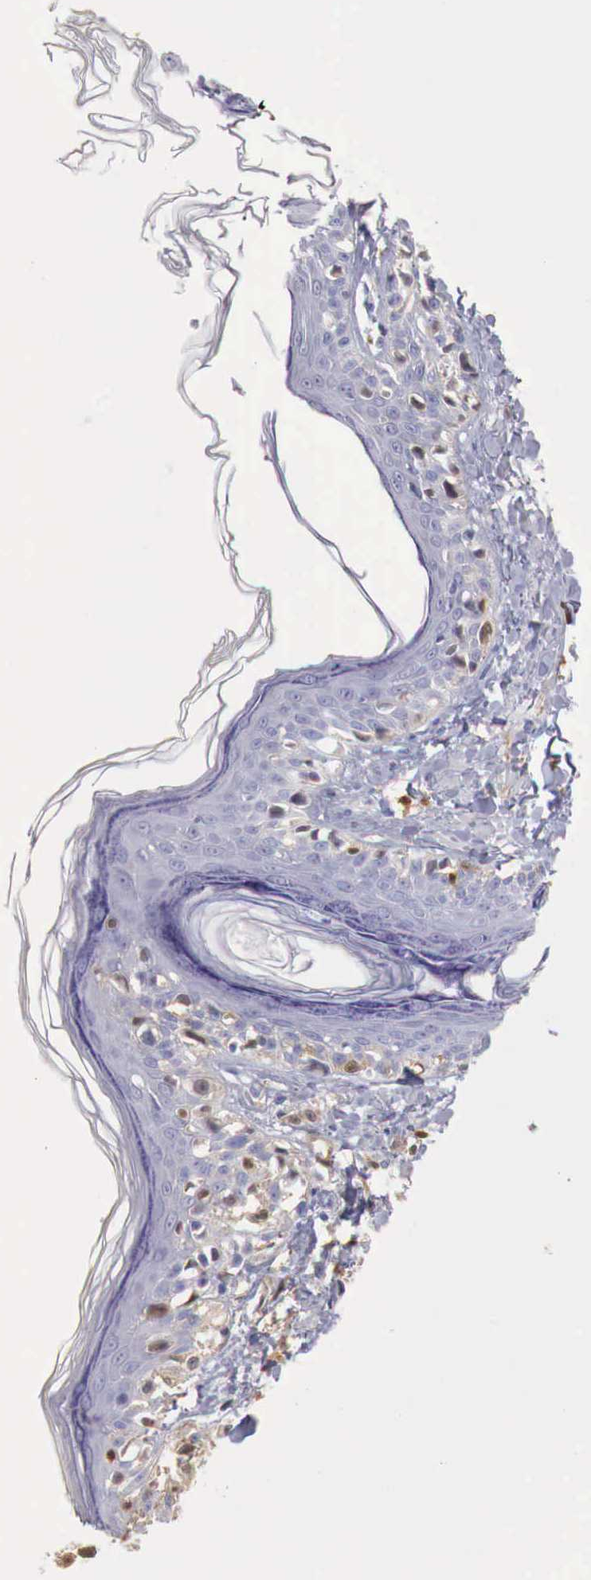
{"staining": {"intensity": "moderate", "quantity": "25%-75%", "location": "cytoplasmic/membranous"}, "tissue": "melanoma", "cell_type": "Tumor cells", "image_type": "cancer", "snomed": [{"axis": "morphology", "description": "Malignant melanoma, NOS"}, {"axis": "topography", "description": "Skin"}], "caption": "Immunohistochemistry staining of melanoma, which demonstrates medium levels of moderate cytoplasmic/membranous expression in about 25%-75% of tumor cells indicating moderate cytoplasmic/membranous protein positivity. The staining was performed using DAB (brown) for protein detection and nuclei were counterstained in hematoxylin (blue).", "gene": "RENBP", "patient": {"sex": "male", "age": 80}}